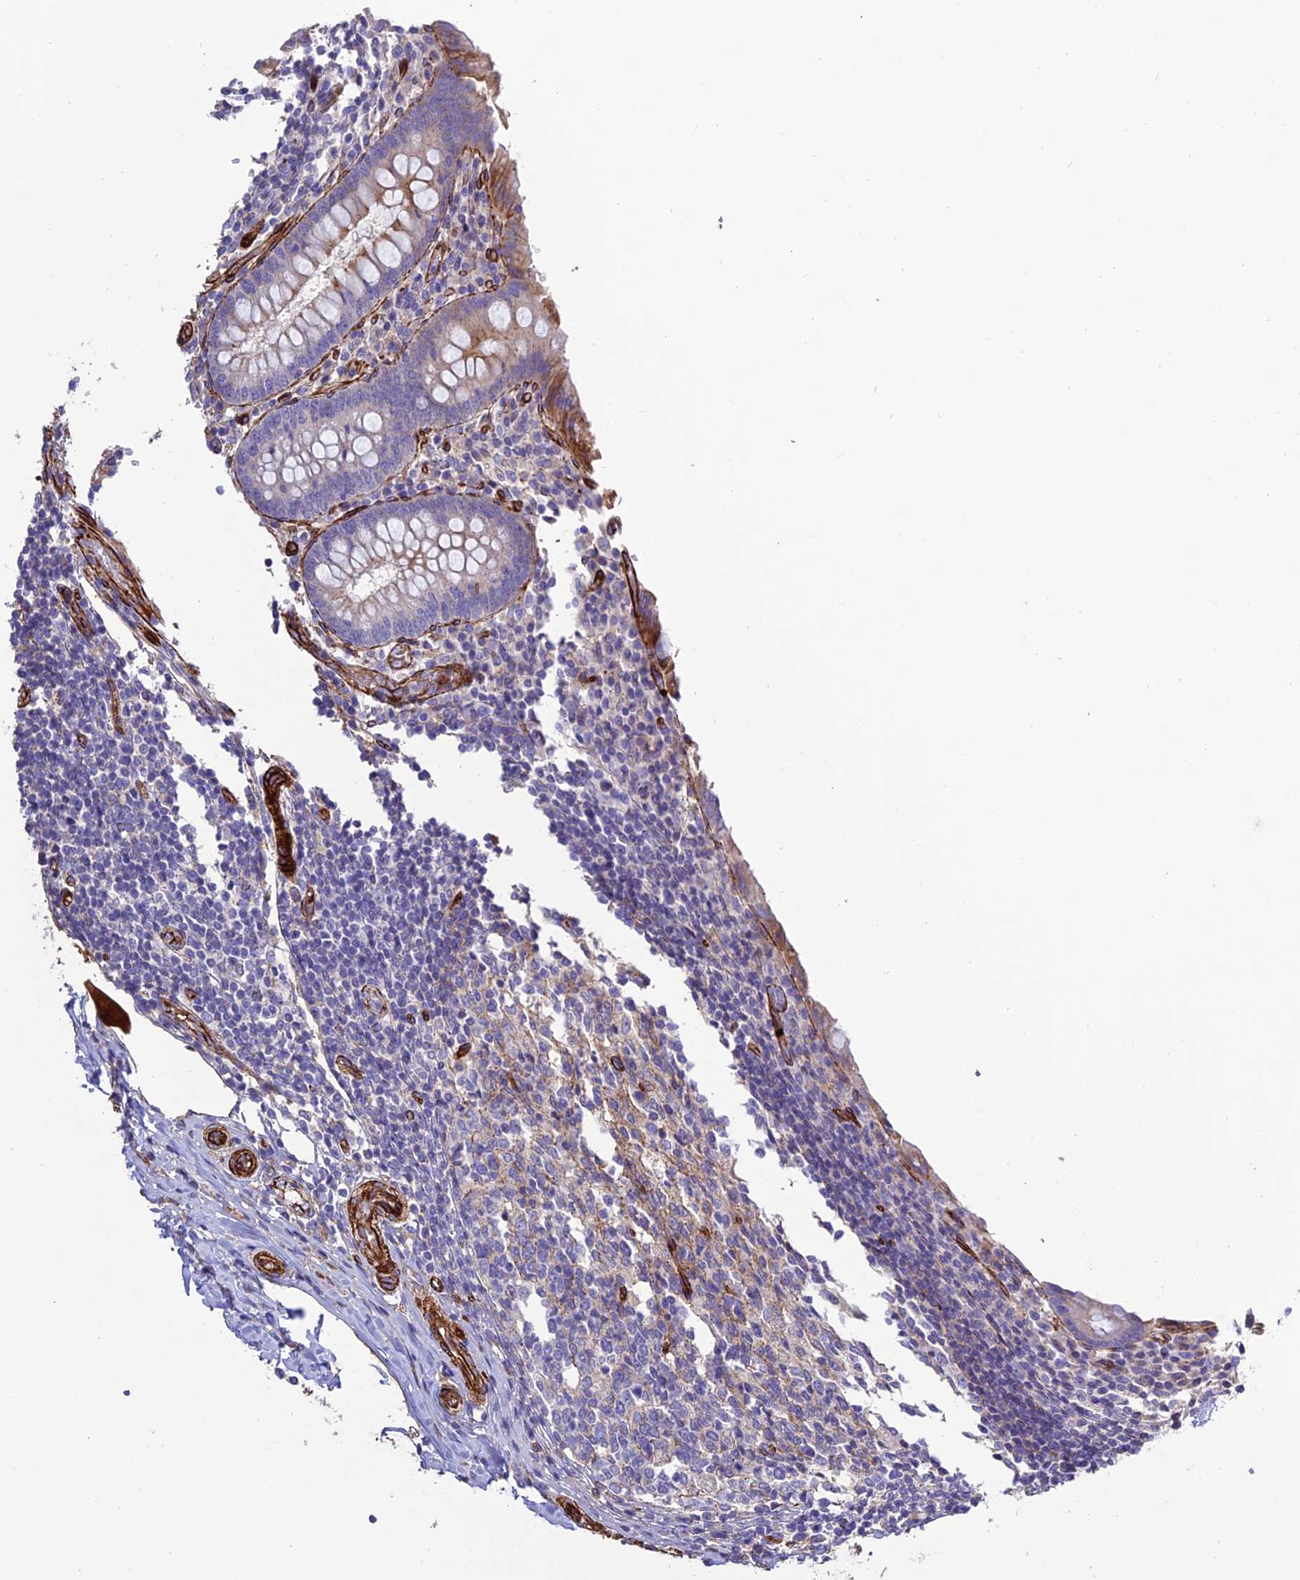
{"staining": {"intensity": "moderate", "quantity": "<25%", "location": "cytoplasmic/membranous"}, "tissue": "appendix", "cell_type": "Glandular cells", "image_type": "normal", "snomed": [{"axis": "morphology", "description": "Normal tissue, NOS"}, {"axis": "topography", "description": "Appendix"}], "caption": "DAB immunohistochemical staining of normal human appendix demonstrates moderate cytoplasmic/membranous protein expression in about <25% of glandular cells.", "gene": "REX1BD", "patient": {"sex": "female", "age": 17}}